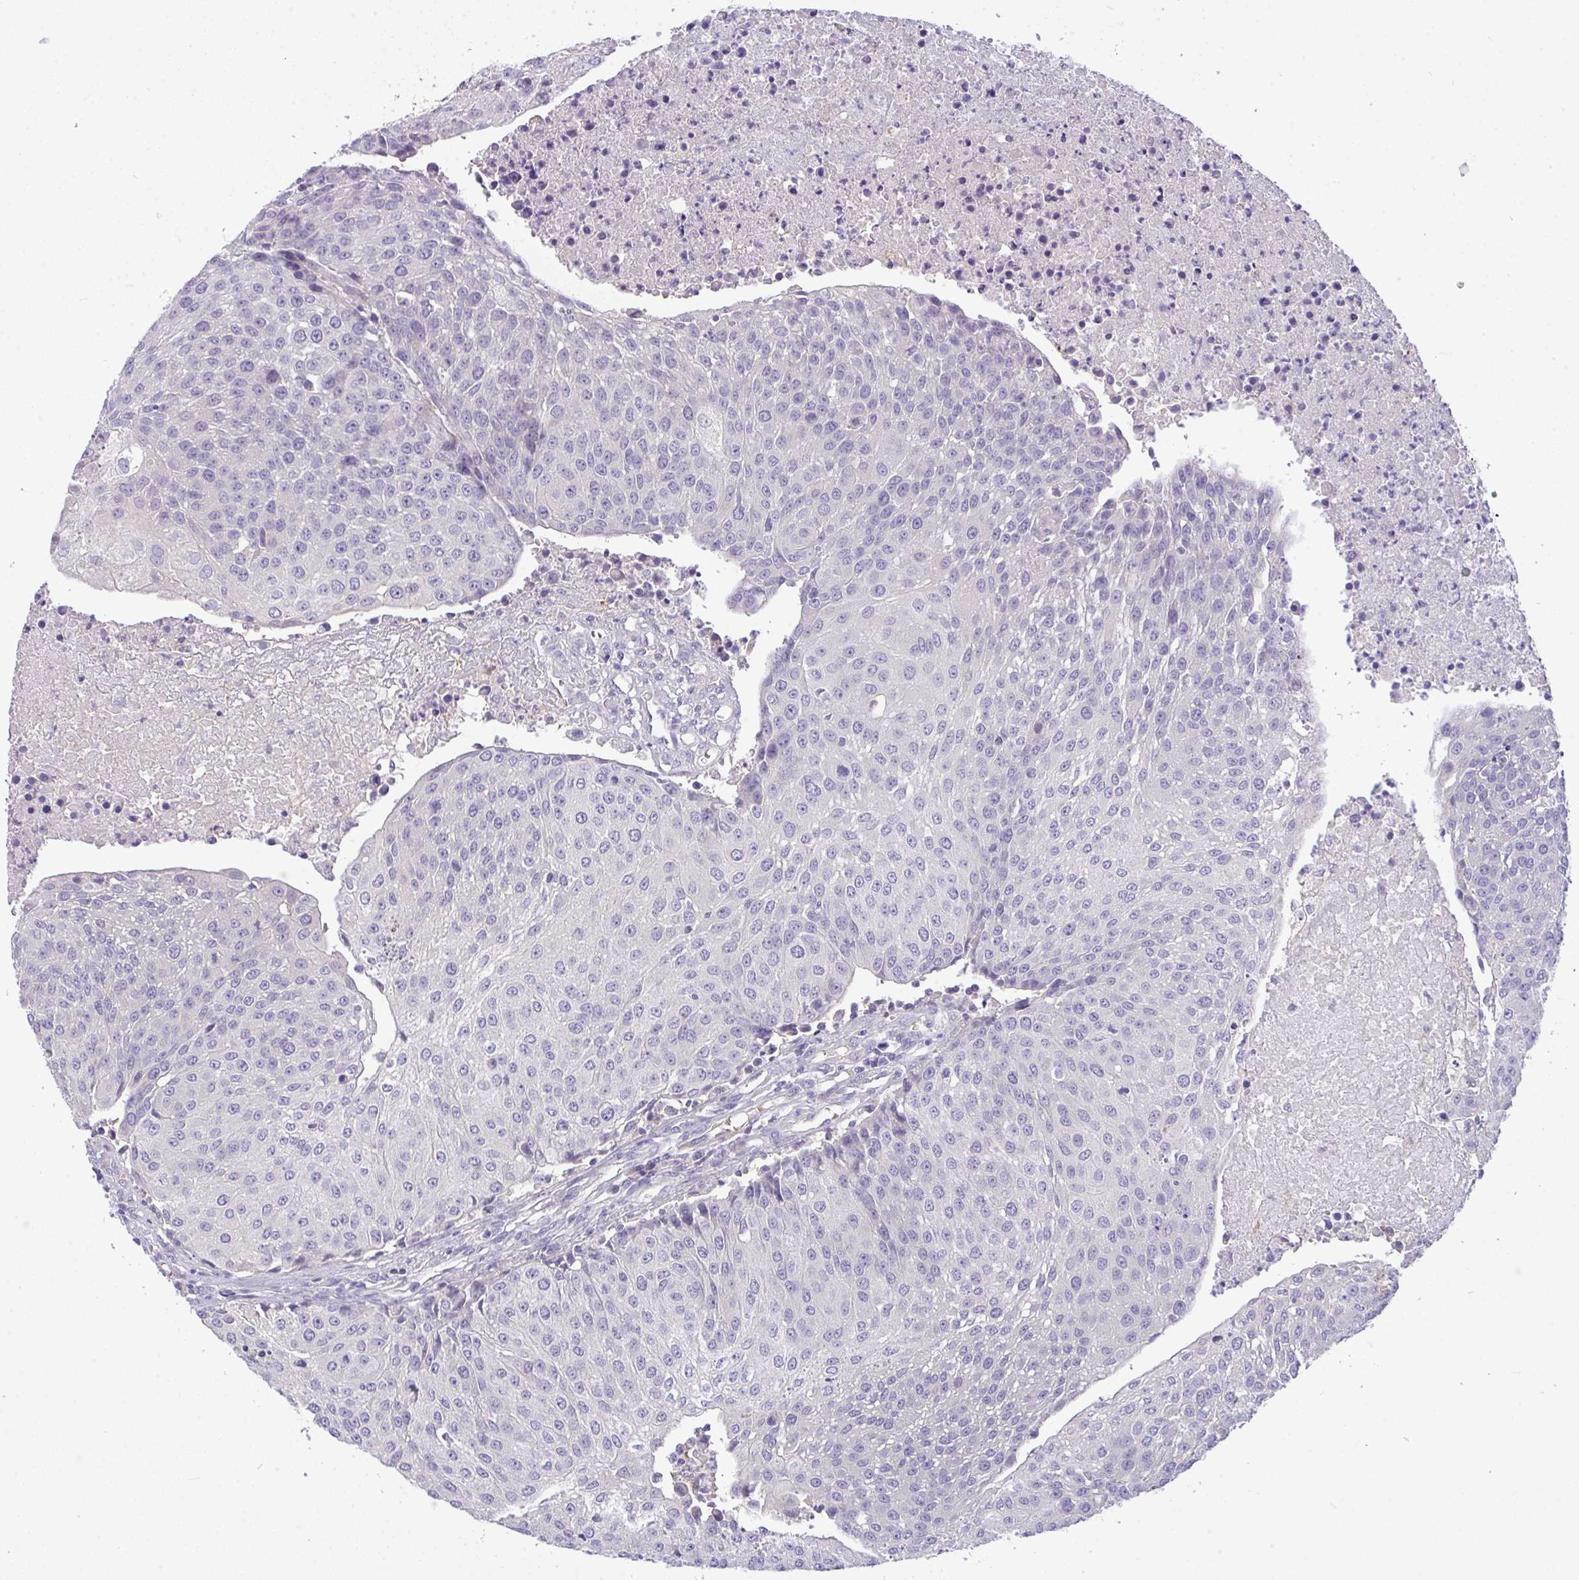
{"staining": {"intensity": "negative", "quantity": "none", "location": "none"}, "tissue": "urothelial cancer", "cell_type": "Tumor cells", "image_type": "cancer", "snomed": [{"axis": "morphology", "description": "Urothelial carcinoma, High grade"}, {"axis": "topography", "description": "Urinary bladder"}], "caption": "The image exhibits no staining of tumor cells in urothelial cancer.", "gene": "MOCS1", "patient": {"sex": "female", "age": 85}}